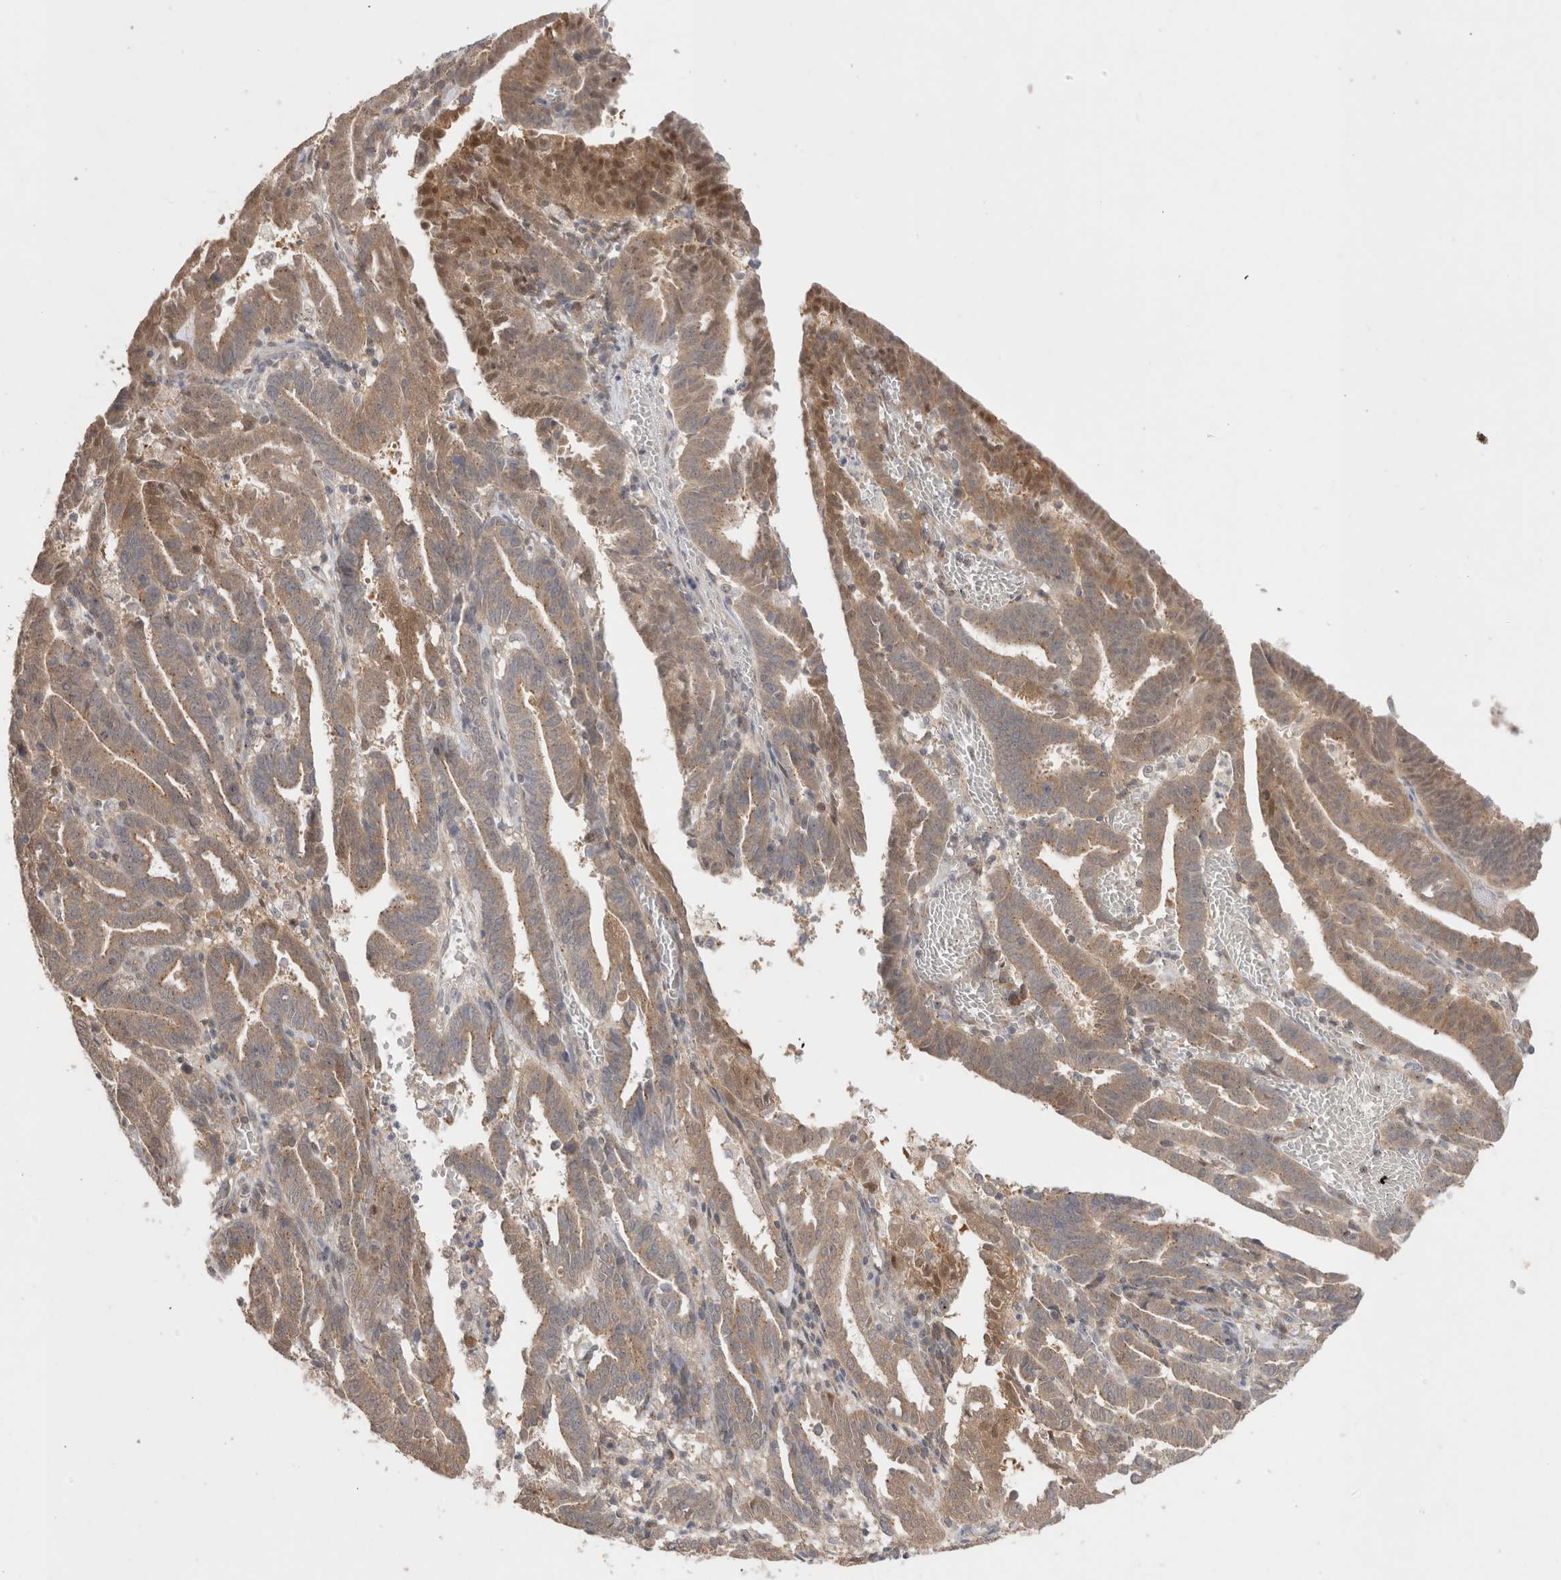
{"staining": {"intensity": "moderate", "quantity": ">75%", "location": "cytoplasmic/membranous"}, "tissue": "endometrial cancer", "cell_type": "Tumor cells", "image_type": "cancer", "snomed": [{"axis": "morphology", "description": "Adenocarcinoma, NOS"}, {"axis": "topography", "description": "Uterus"}], "caption": "Moderate cytoplasmic/membranous positivity for a protein is identified in about >75% of tumor cells of endometrial cancer using immunohistochemistry (IHC).", "gene": "SLC29A1", "patient": {"sex": "female", "age": 83}}